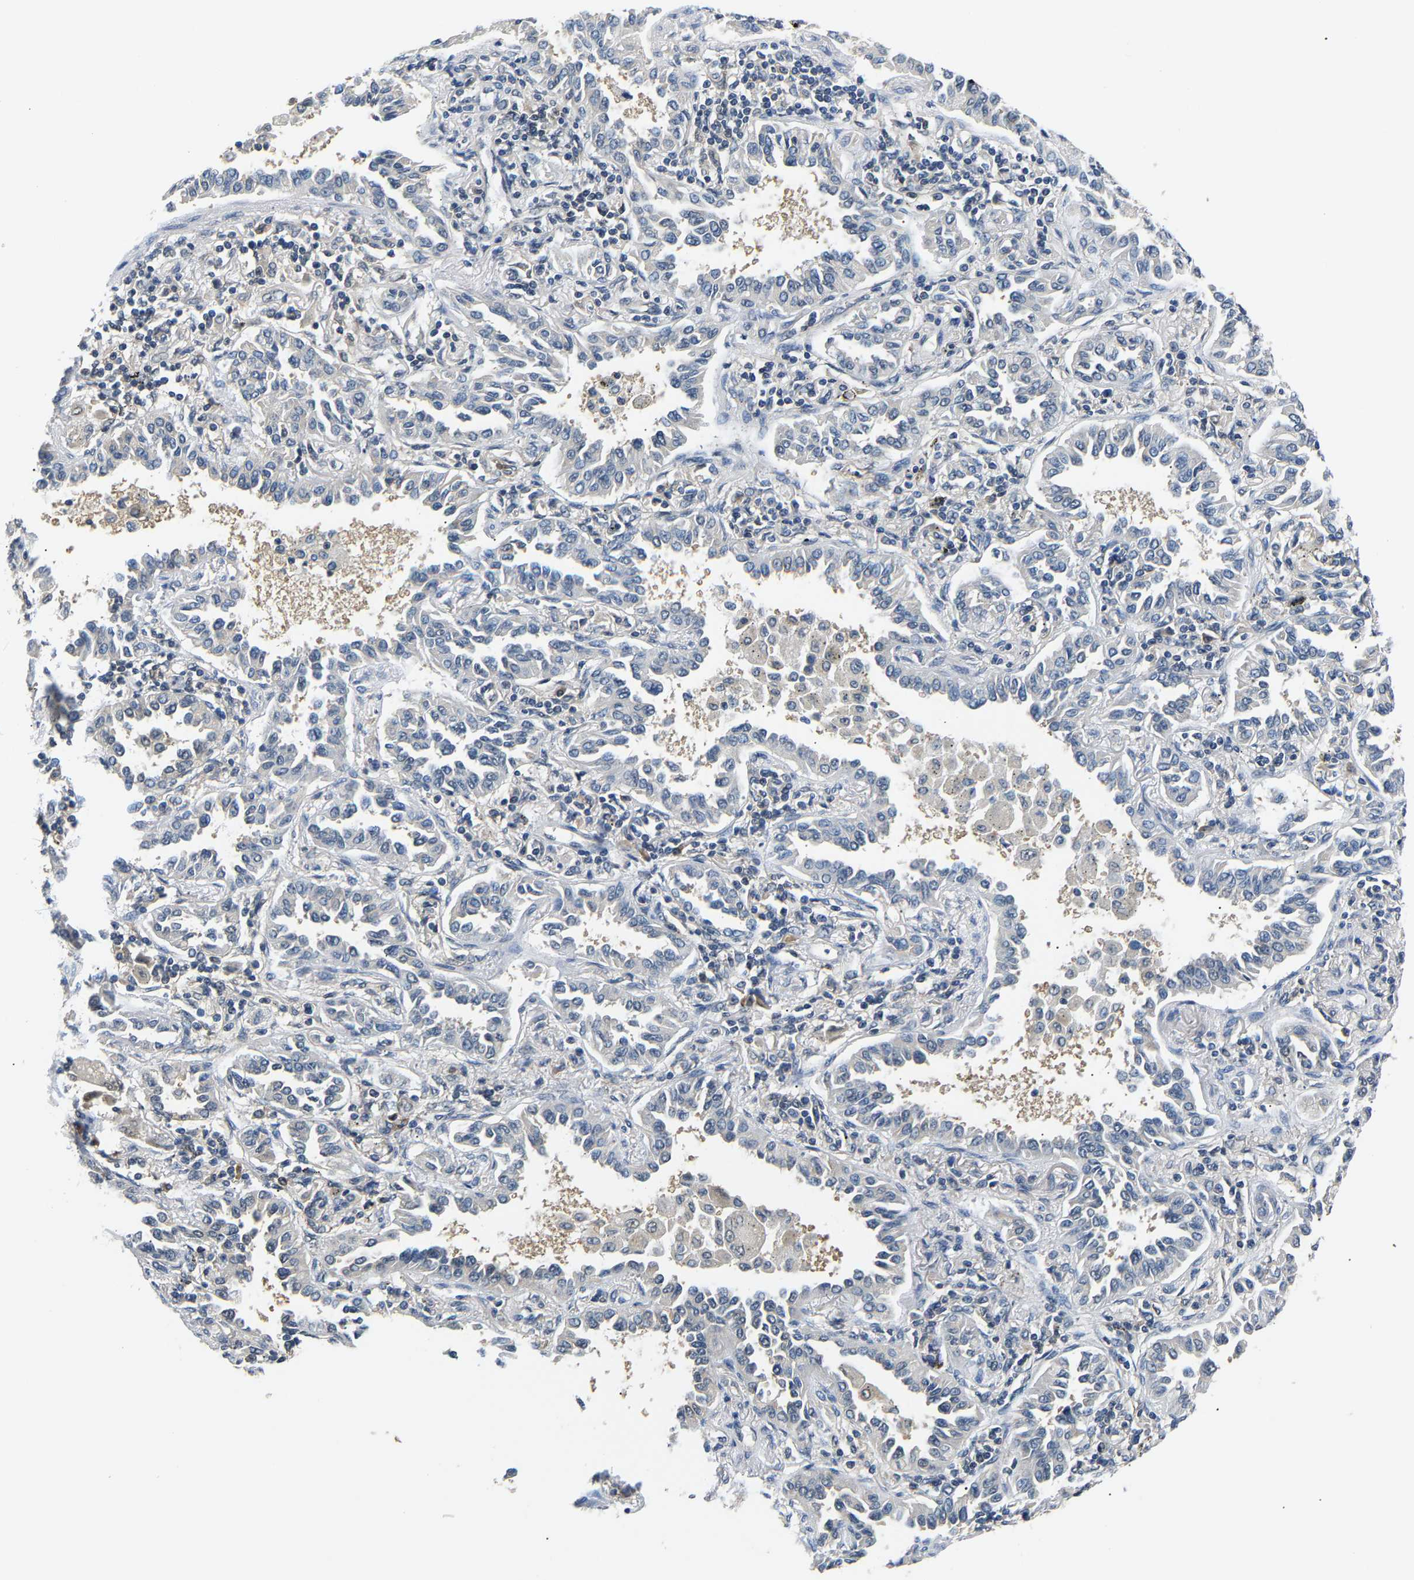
{"staining": {"intensity": "negative", "quantity": "none", "location": "none"}, "tissue": "lung cancer", "cell_type": "Tumor cells", "image_type": "cancer", "snomed": [{"axis": "morphology", "description": "Normal tissue, NOS"}, {"axis": "morphology", "description": "Adenocarcinoma, NOS"}, {"axis": "topography", "description": "Lung"}], "caption": "A high-resolution histopathology image shows immunohistochemistry (IHC) staining of lung adenocarcinoma, which shows no significant positivity in tumor cells.", "gene": "ARHGEF12", "patient": {"sex": "male", "age": 59}}